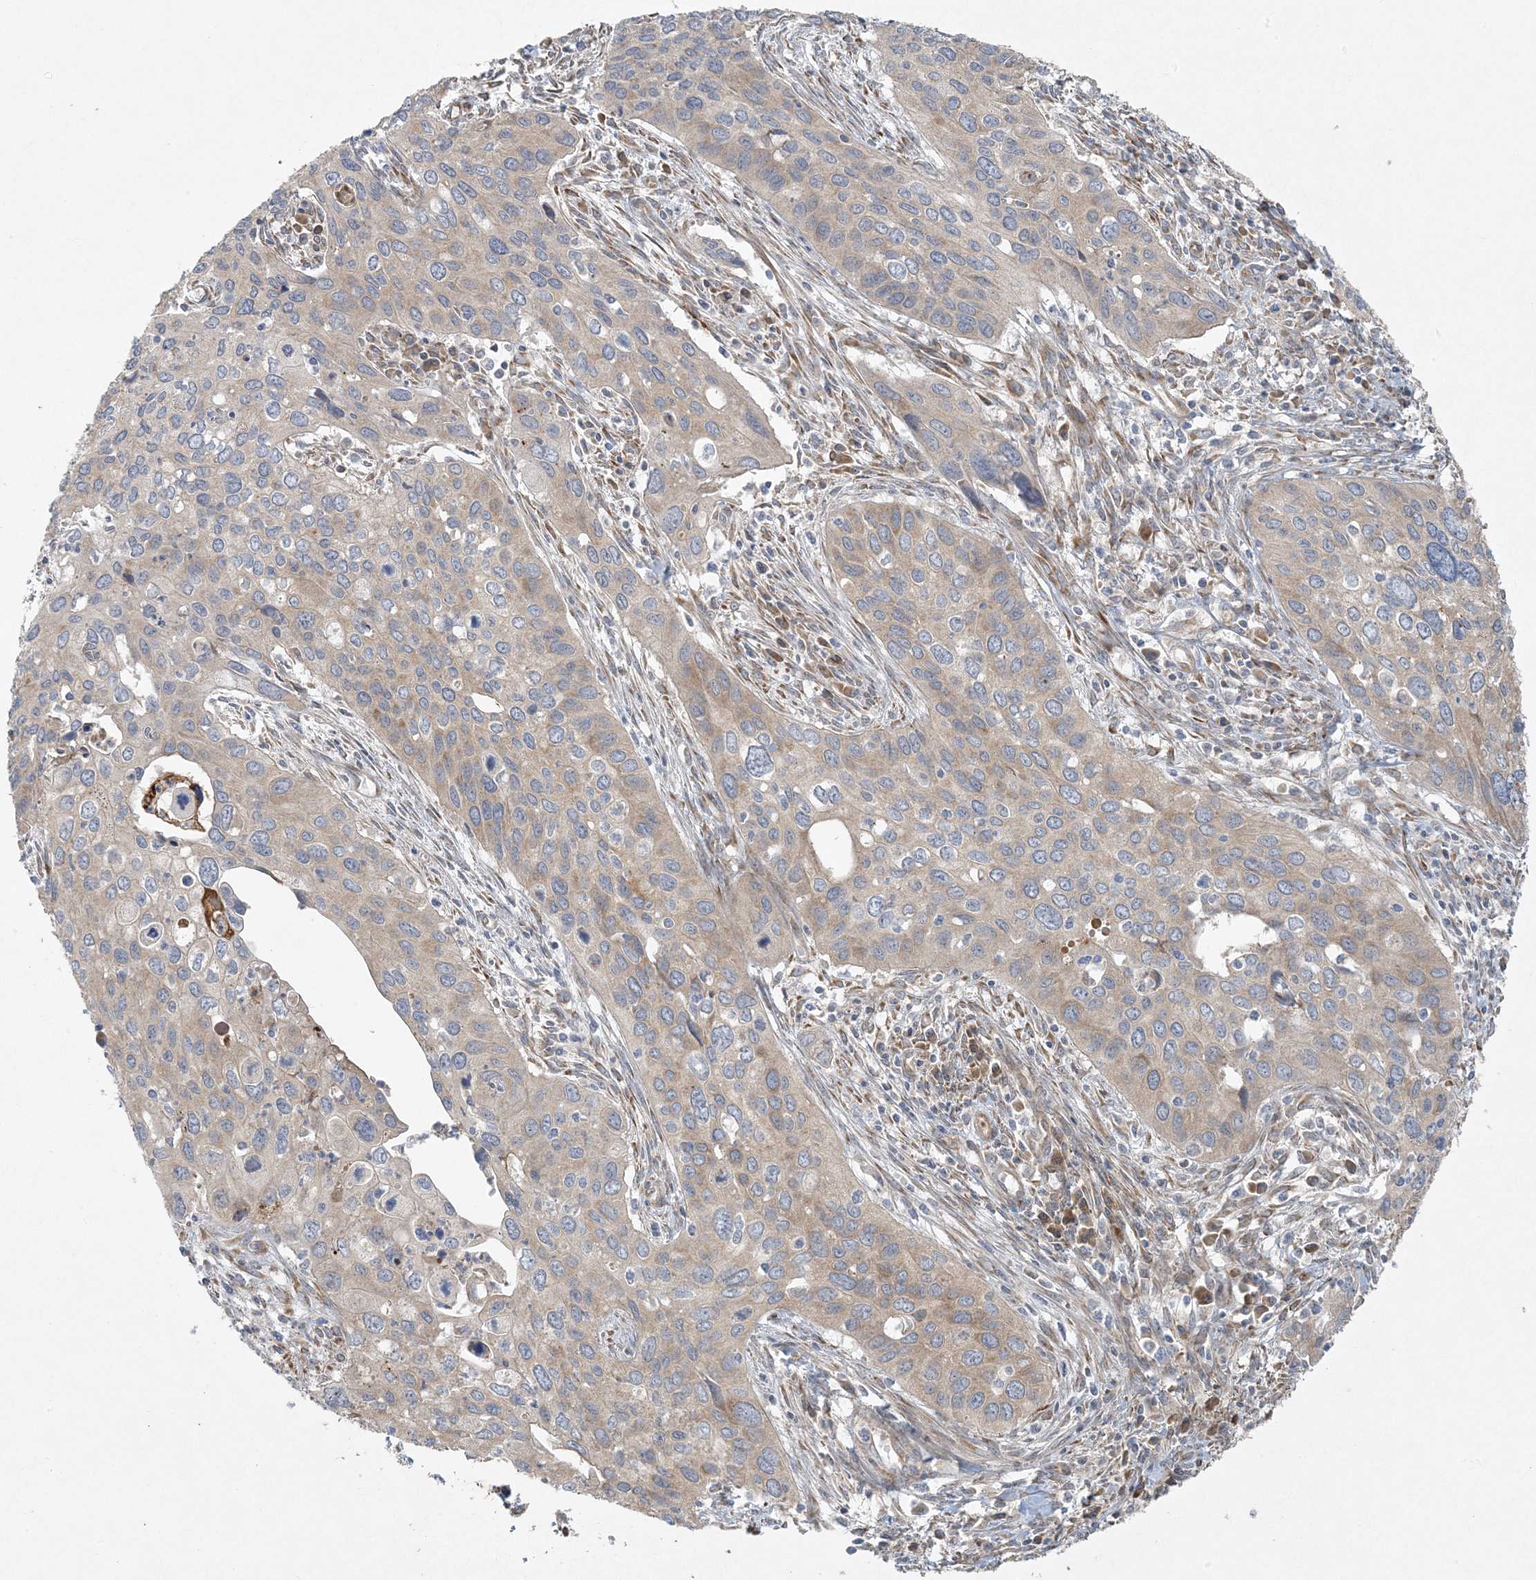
{"staining": {"intensity": "weak", "quantity": "<25%", "location": "cytoplasmic/membranous"}, "tissue": "cervical cancer", "cell_type": "Tumor cells", "image_type": "cancer", "snomed": [{"axis": "morphology", "description": "Squamous cell carcinoma, NOS"}, {"axis": "topography", "description": "Cervix"}], "caption": "Tumor cells are negative for protein expression in human squamous cell carcinoma (cervical).", "gene": "ZNF263", "patient": {"sex": "female", "age": 55}}